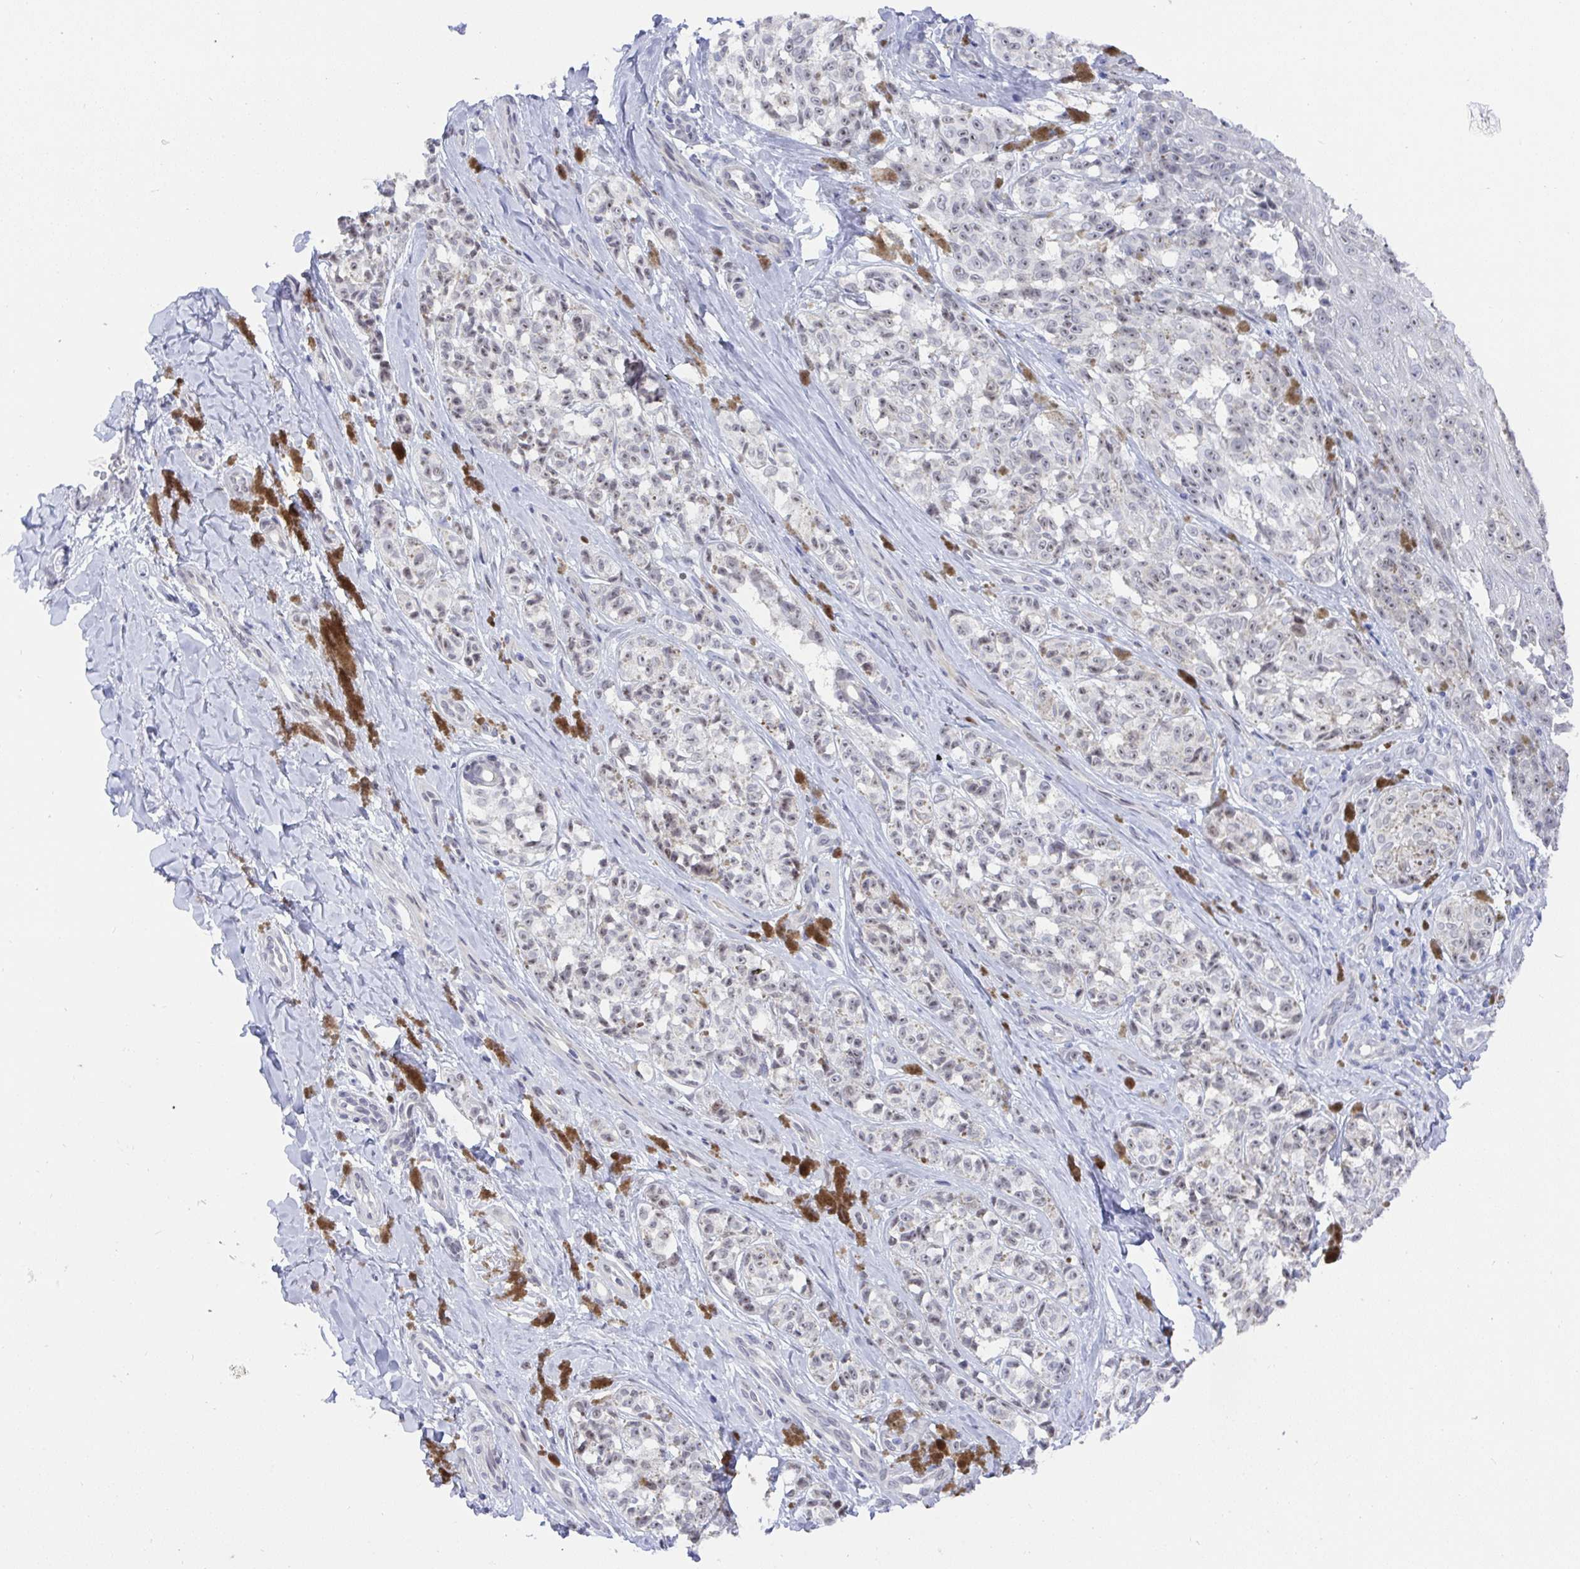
{"staining": {"intensity": "weak", "quantity": ">75%", "location": "nuclear"}, "tissue": "melanoma", "cell_type": "Tumor cells", "image_type": "cancer", "snomed": [{"axis": "morphology", "description": "Malignant melanoma, NOS"}, {"axis": "topography", "description": "Skin"}], "caption": "Immunohistochemical staining of human melanoma shows low levels of weak nuclear protein expression in approximately >75% of tumor cells.", "gene": "MFSD4A", "patient": {"sex": "female", "age": 65}}